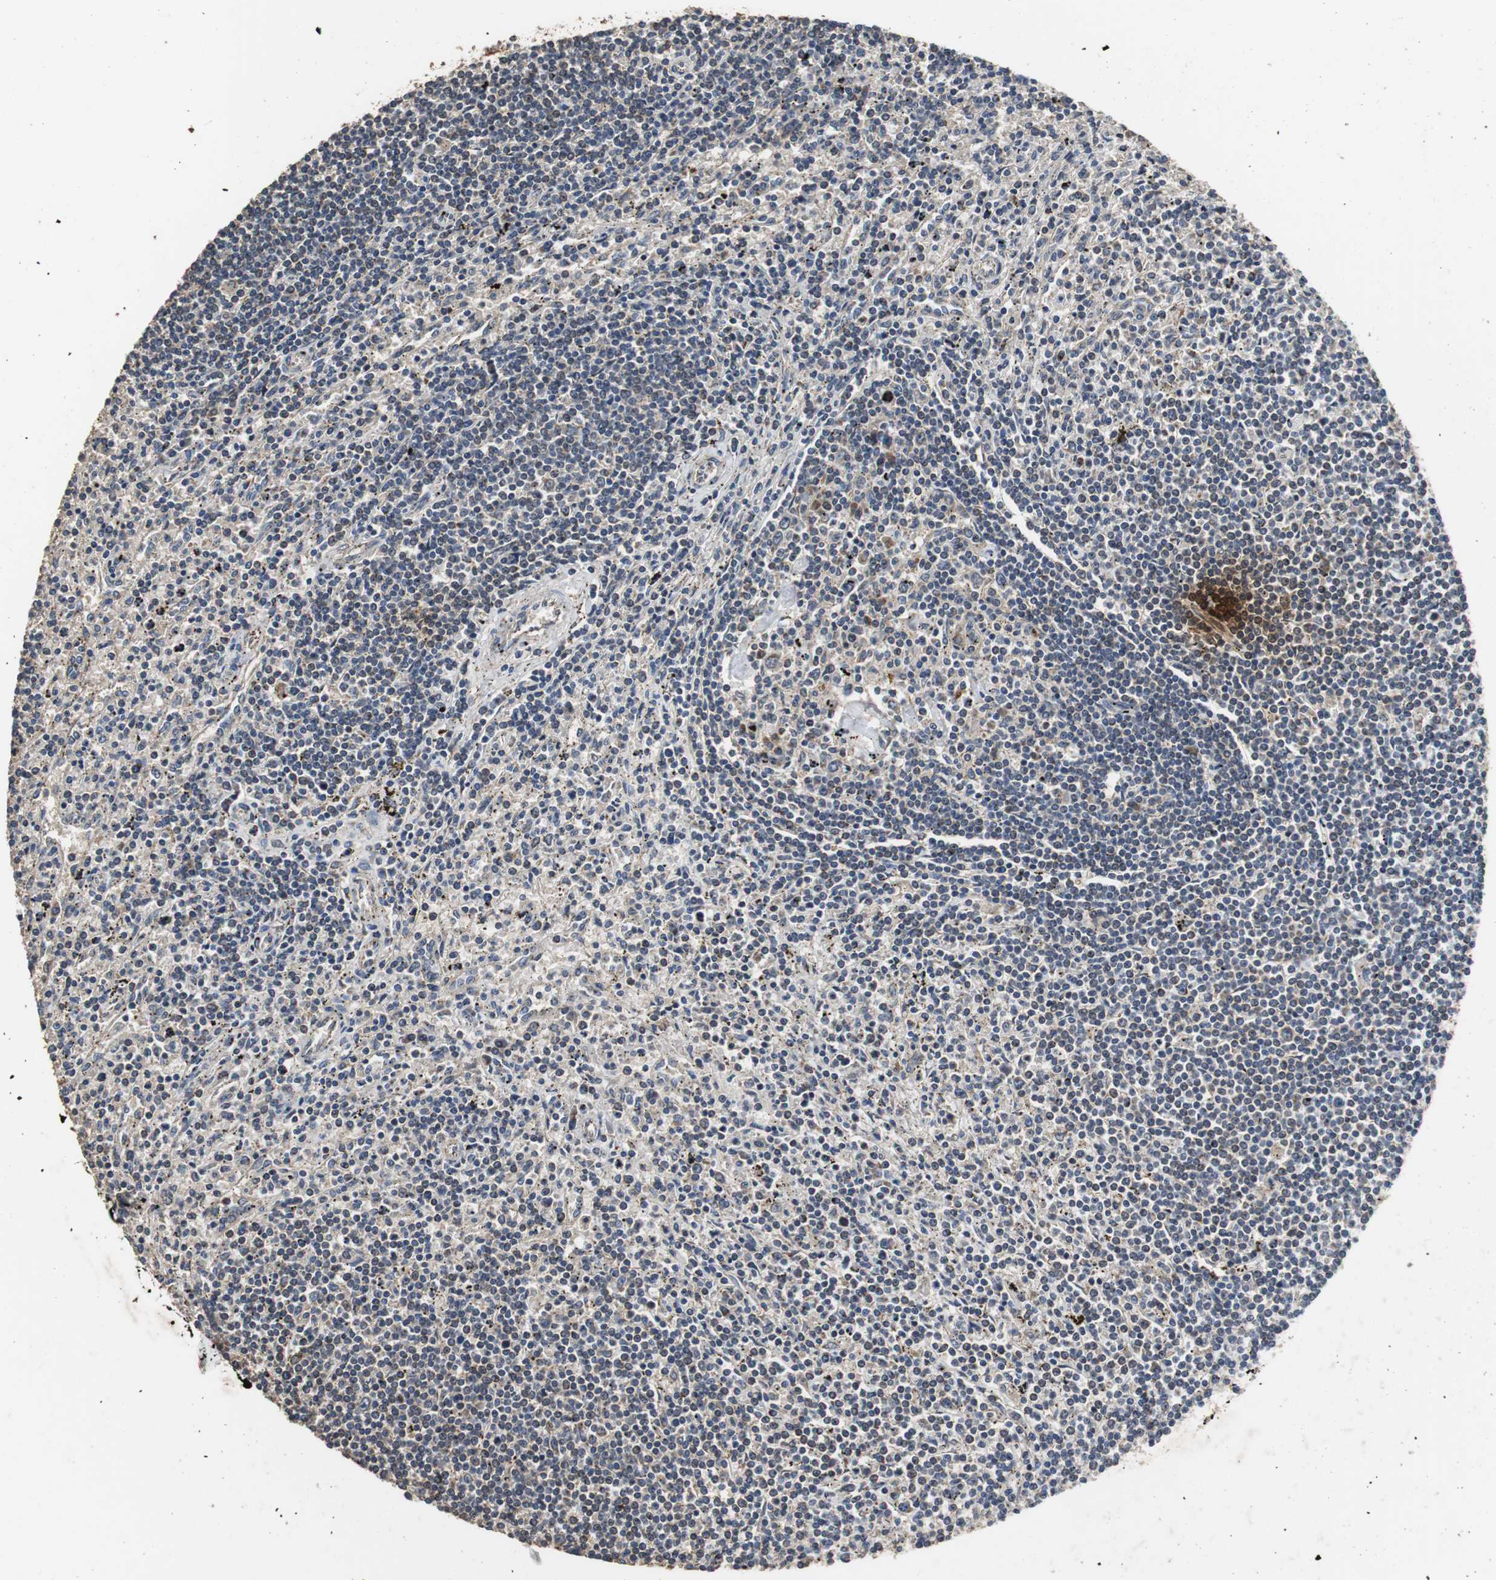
{"staining": {"intensity": "negative", "quantity": "none", "location": "none"}, "tissue": "lymphoma", "cell_type": "Tumor cells", "image_type": "cancer", "snomed": [{"axis": "morphology", "description": "Malignant lymphoma, non-Hodgkin's type, Low grade"}, {"axis": "topography", "description": "Spleen"}], "caption": "The micrograph reveals no staining of tumor cells in low-grade malignant lymphoma, non-Hodgkin's type.", "gene": "NNT", "patient": {"sex": "male", "age": 76}}